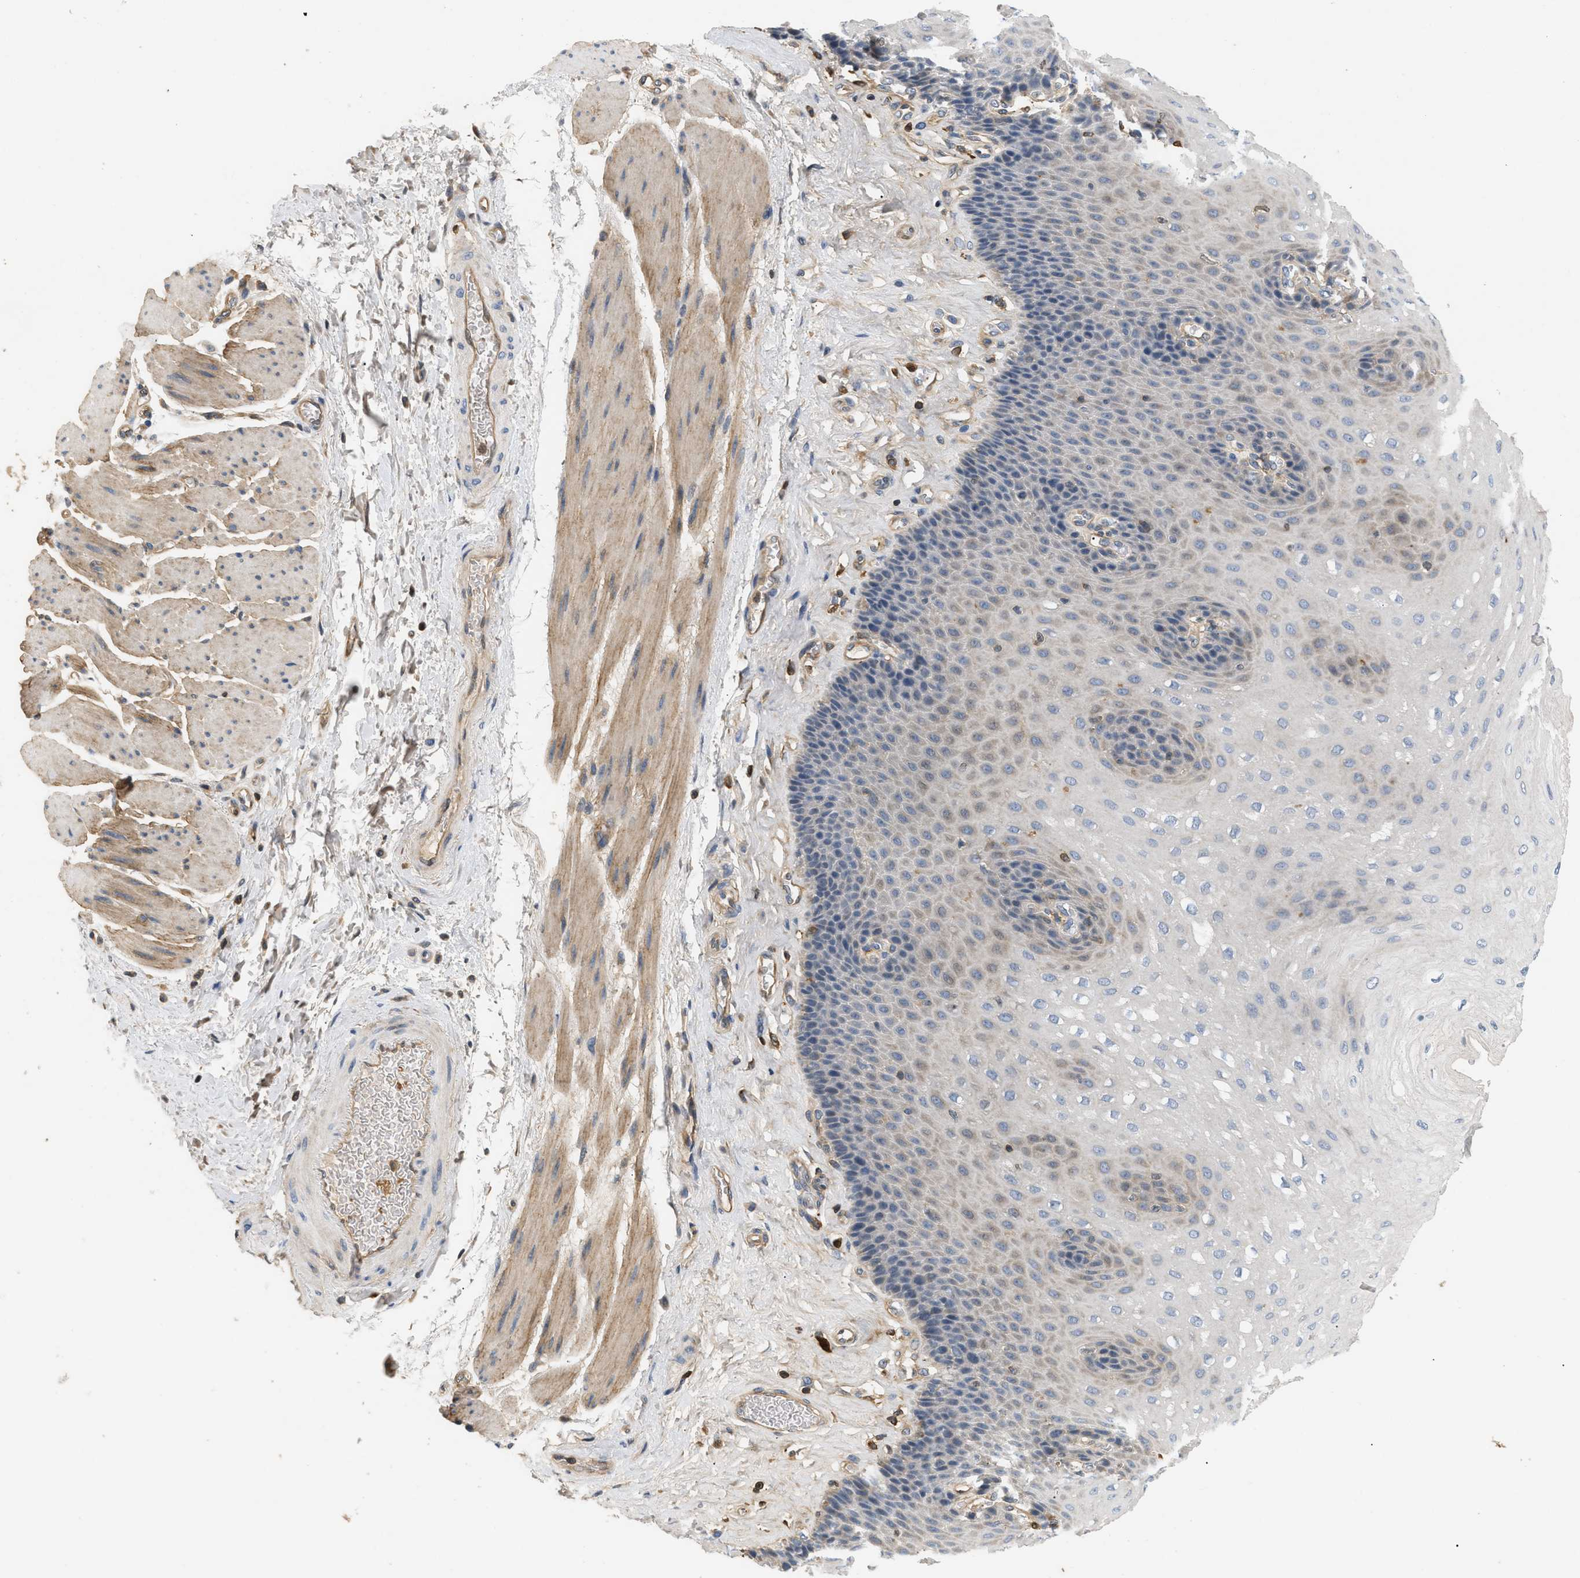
{"staining": {"intensity": "weak", "quantity": "<25%", "location": "cytoplasmic/membranous"}, "tissue": "esophagus", "cell_type": "Squamous epithelial cells", "image_type": "normal", "snomed": [{"axis": "morphology", "description": "Normal tissue, NOS"}, {"axis": "topography", "description": "Esophagus"}], "caption": "DAB (3,3'-diaminobenzidine) immunohistochemical staining of normal human esophagus reveals no significant positivity in squamous epithelial cells.", "gene": "FARS2", "patient": {"sex": "female", "age": 72}}